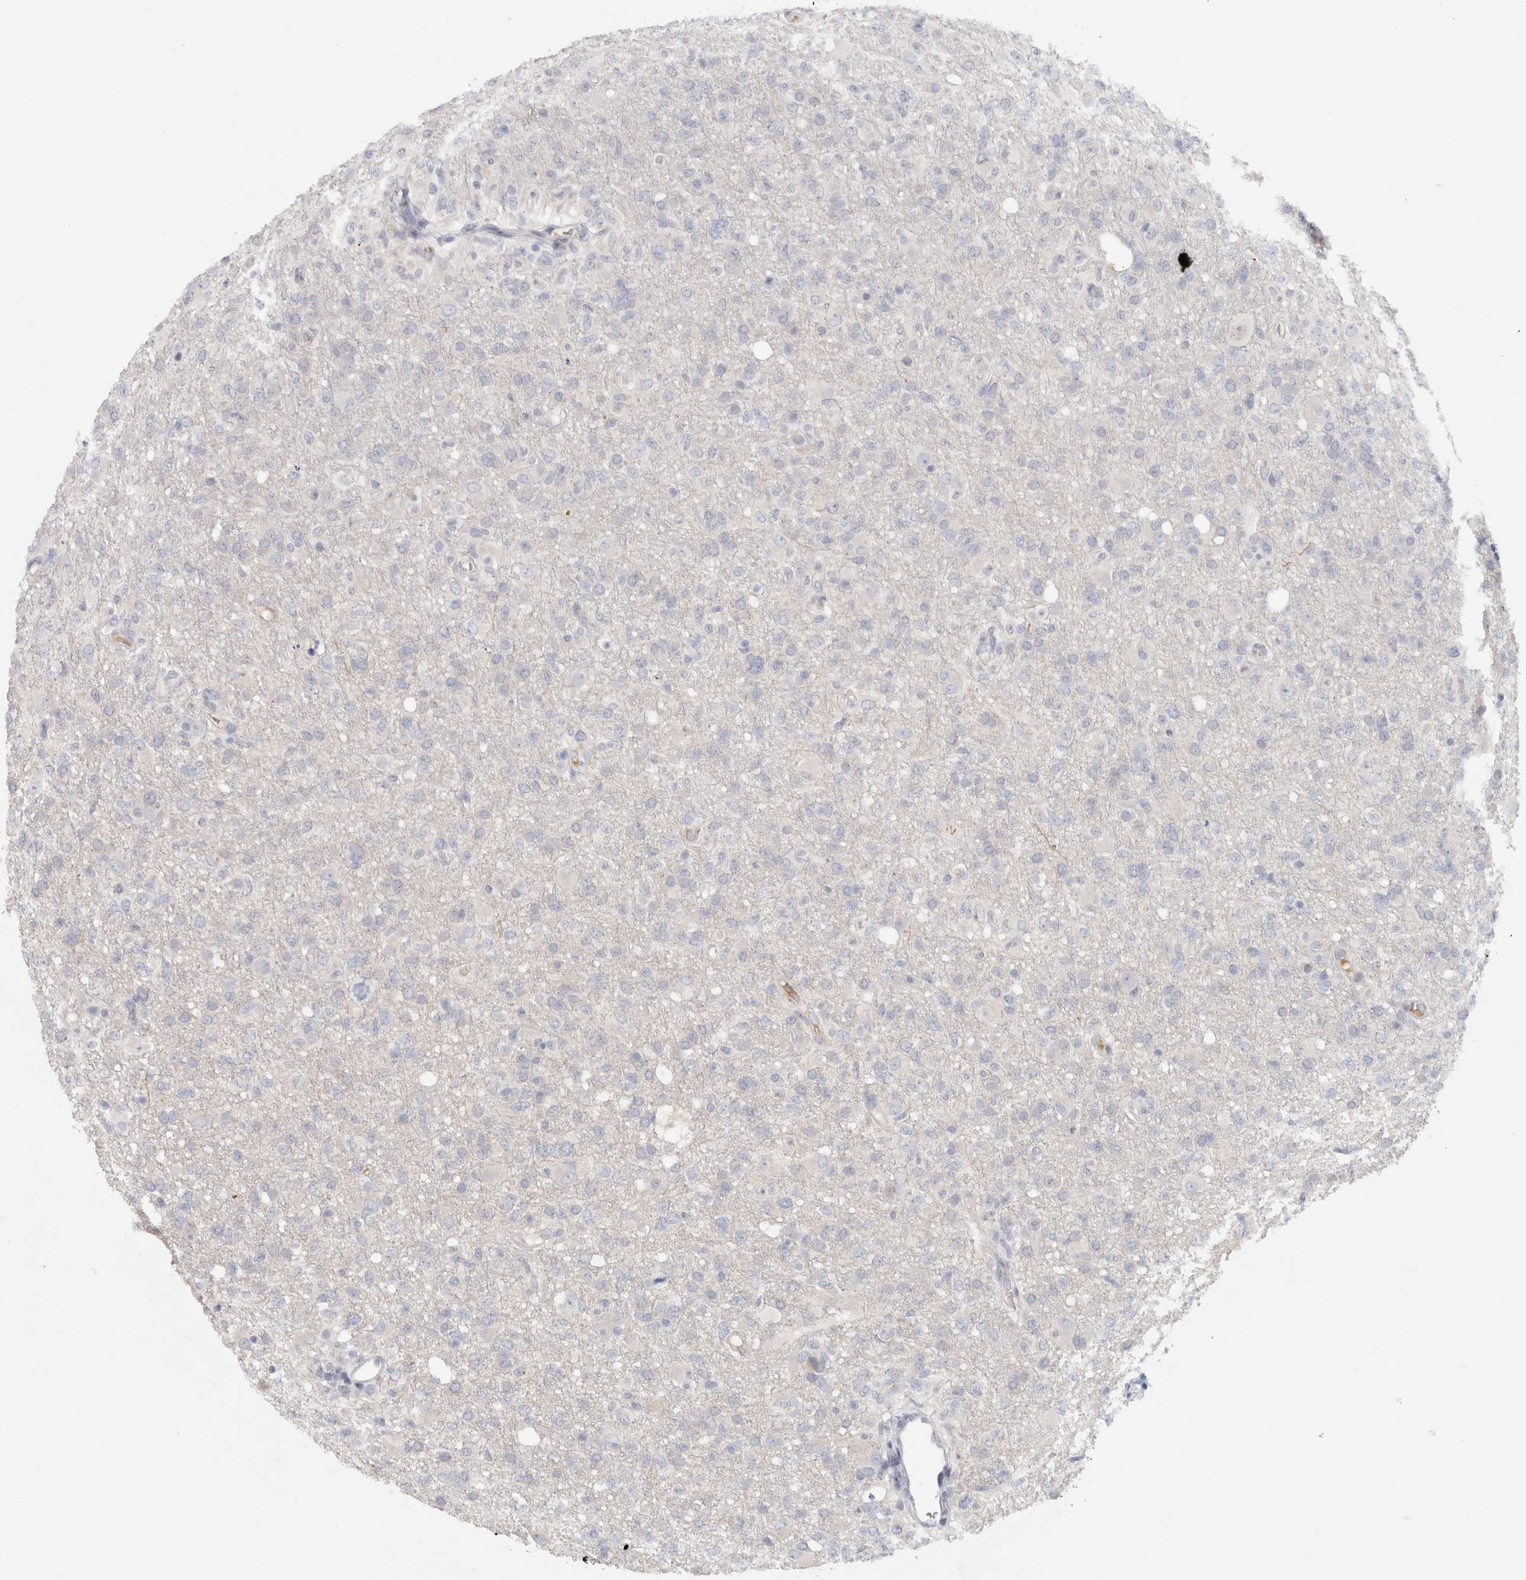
{"staining": {"intensity": "negative", "quantity": "none", "location": "none"}, "tissue": "glioma", "cell_type": "Tumor cells", "image_type": "cancer", "snomed": [{"axis": "morphology", "description": "Glioma, malignant, High grade"}, {"axis": "topography", "description": "Brain"}], "caption": "Tumor cells show no significant positivity in glioma.", "gene": "STK31", "patient": {"sex": "female", "age": 57}}